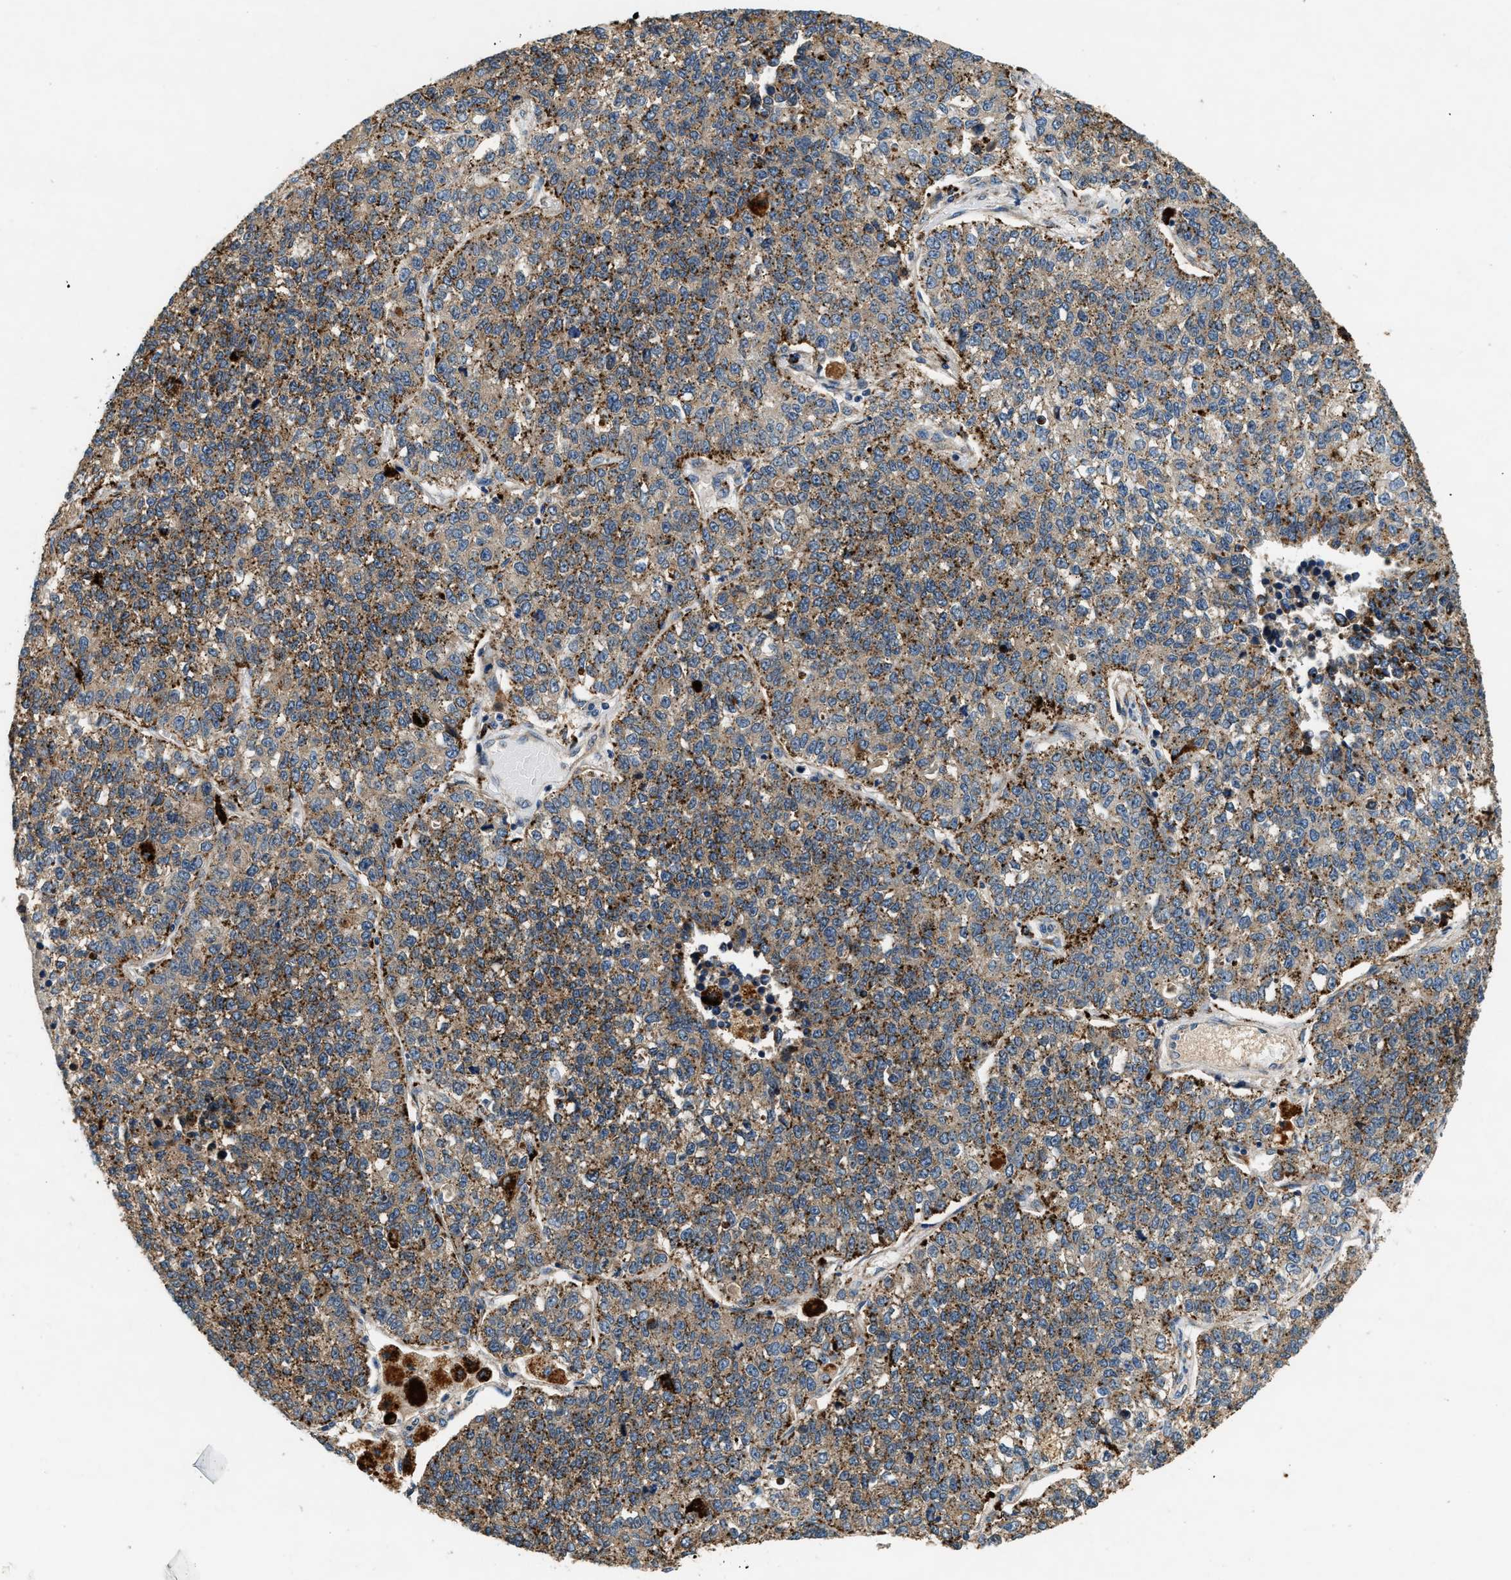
{"staining": {"intensity": "strong", "quantity": "25%-75%", "location": "cytoplasmic/membranous"}, "tissue": "lung cancer", "cell_type": "Tumor cells", "image_type": "cancer", "snomed": [{"axis": "morphology", "description": "Adenocarcinoma, NOS"}, {"axis": "topography", "description": "Lung"}], "caption": "Immunohistochemistry (IHC) staining of adenocarcinoma (lung), which reveals high levels of strong cytoplasmic/membranous positivity in about 25%-75% of tumor cells indicating strong cytoplasmic/membranous protein expression. The staining was performed using DAB (3,3'-diaminobenzidine) (brown) for protein detection and nuclei were counterstained in hematoxylin (blue).", "gene": "DUSP10", "patient": {"sex": "male", "age": 49}}